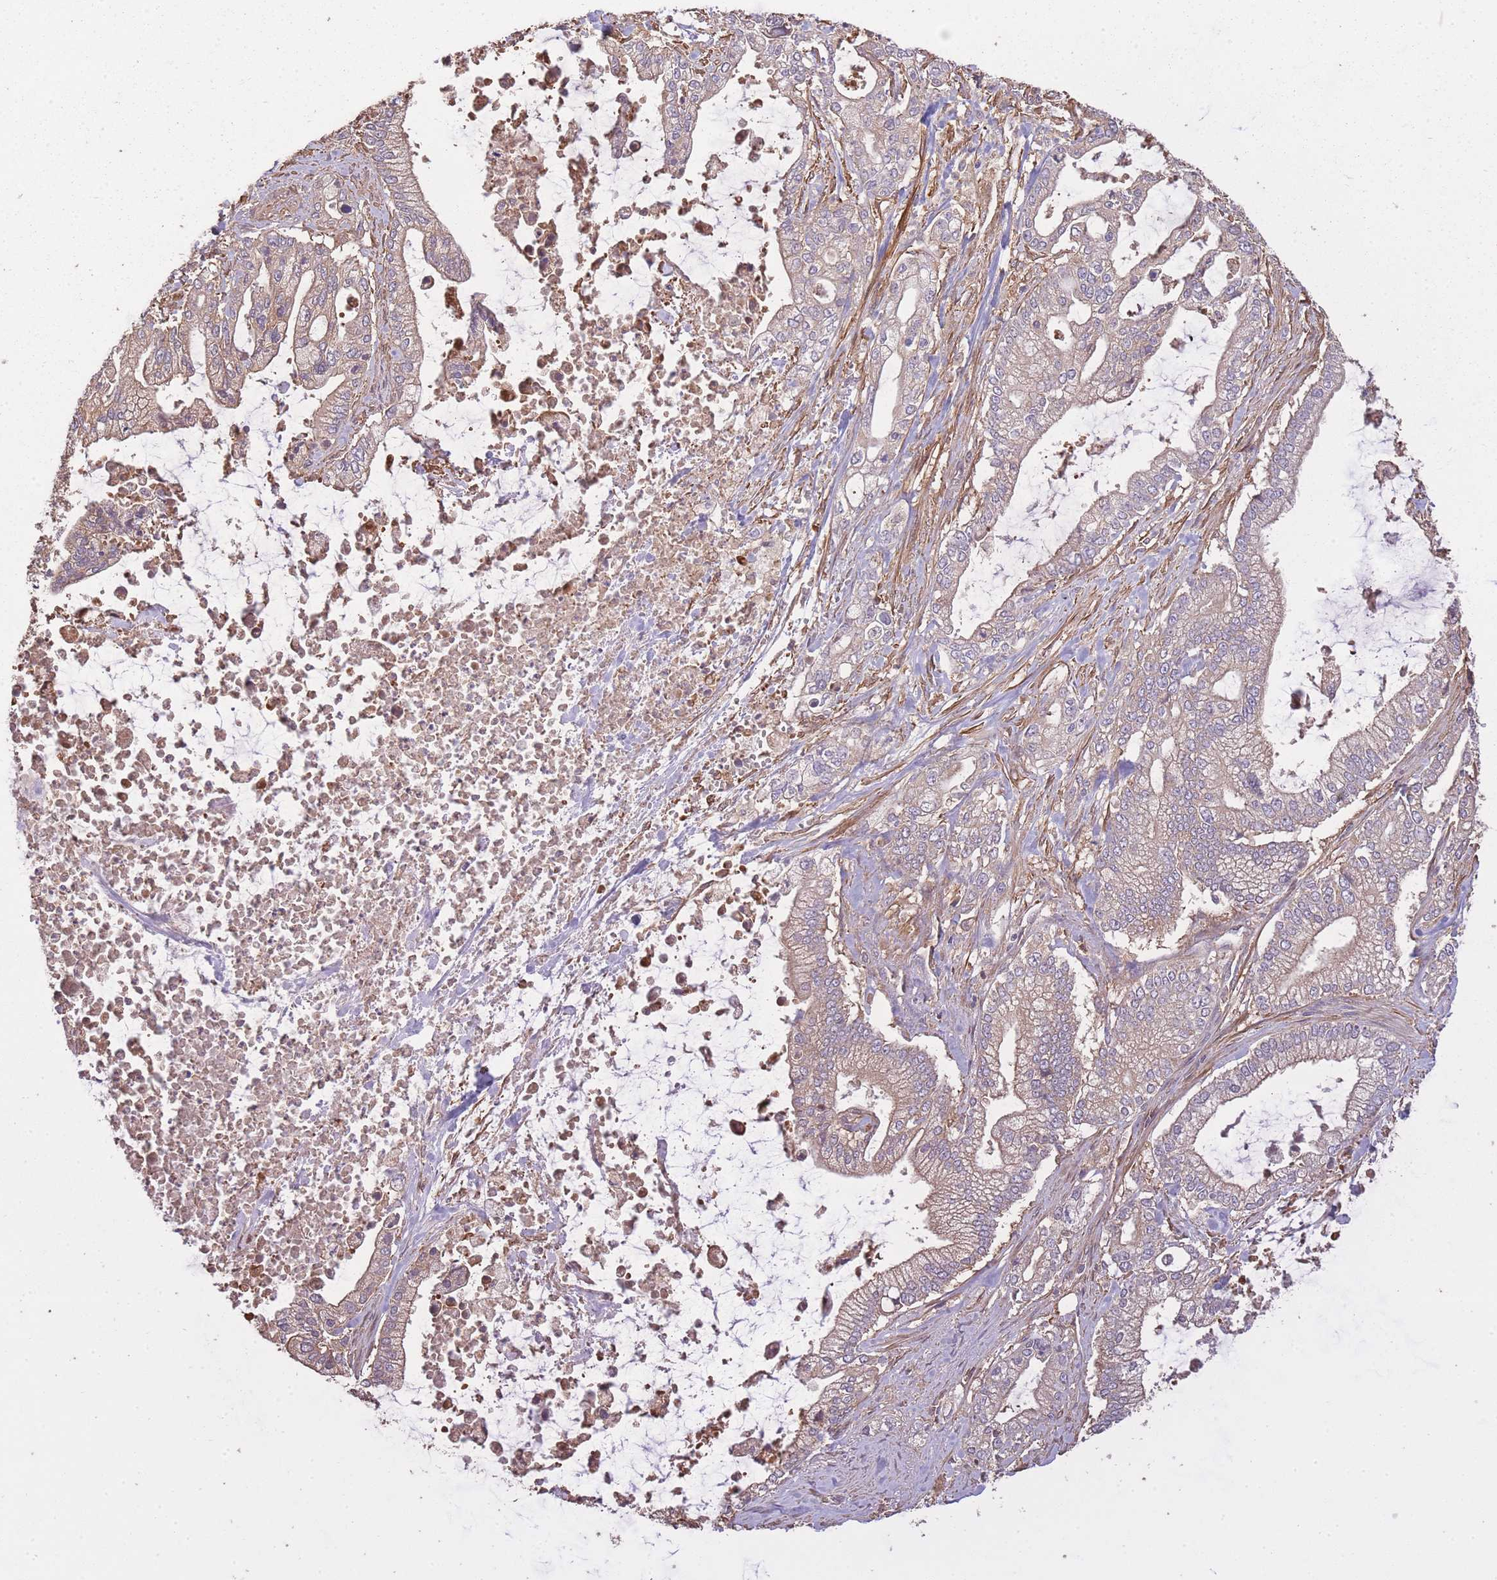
{"staining": {"intensity": "moderate", "quantity": "25%-75%", "location": "cytoplasmic/membranous"}, "tissue": "pancreatic cancer", "cell_type": "Tumor cells", "image_type": "cancer", "snomed": [{"axis": "morphology", "description": "Adenocarcinoma, NOS"}, {"axis": "topography", "description": "Pancreas"}], "caption": "Moderate cytoplasmic/membranous protein staining is identified in about 25%-75% of tumor cells in pancreatic cancer (adenocarcinoma). Ihc stains the protein of interest in brown and the nuclei are stained blue.", "gene": "ARMH3", "patient": {"sex": "male", "age": 69}}